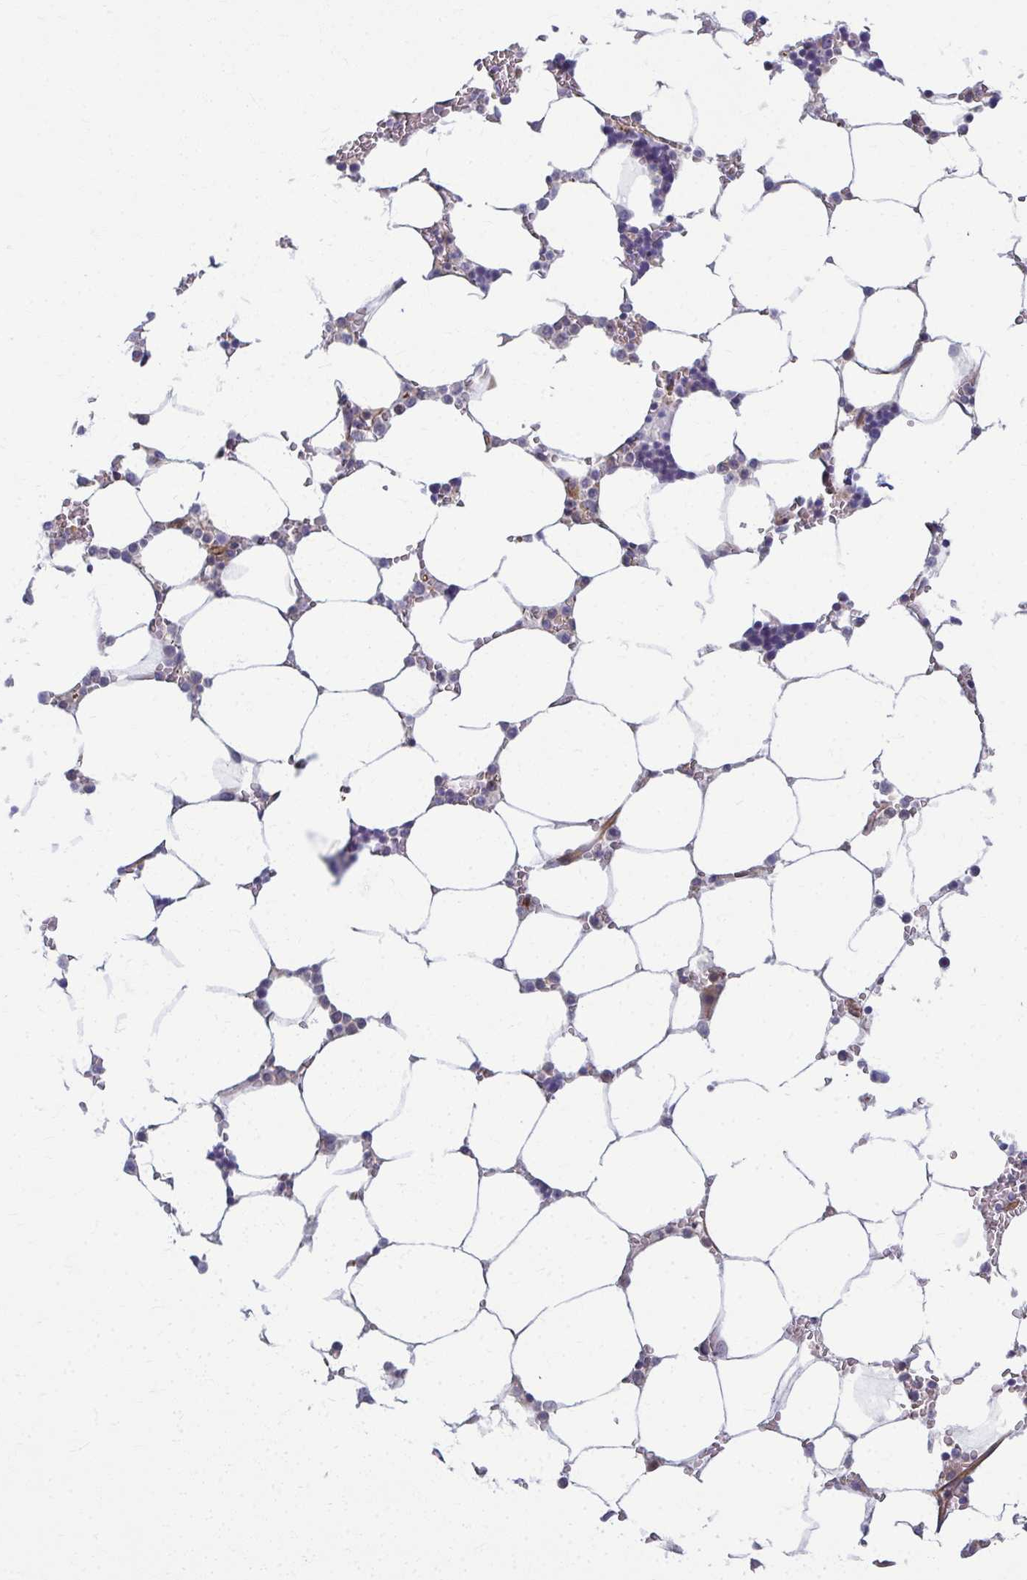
{"staining": {"intensity": "weak", "quantity": "<25%", "location": "cytoplasmic/membranous"}, "tissue": "bone marrow", "cell_type": "Hematopoietic cells", "image_type": "normal", "snomed": [{"axis": "morphology", "description": "Normal tissue, NOS"}, {"axis": "topography", "description": "Bone marrow"}], "caption": "The immunohistochemistry (IHC) histopathology image has no significant staining in hematopoietic cells of bone marrow. (DAB (3,3'-diaminobenzidine) immunohistochemistry with hematoxylin counter stain).", "gene": "EID2B", "patient": {"sex": "male", "age": 64}}